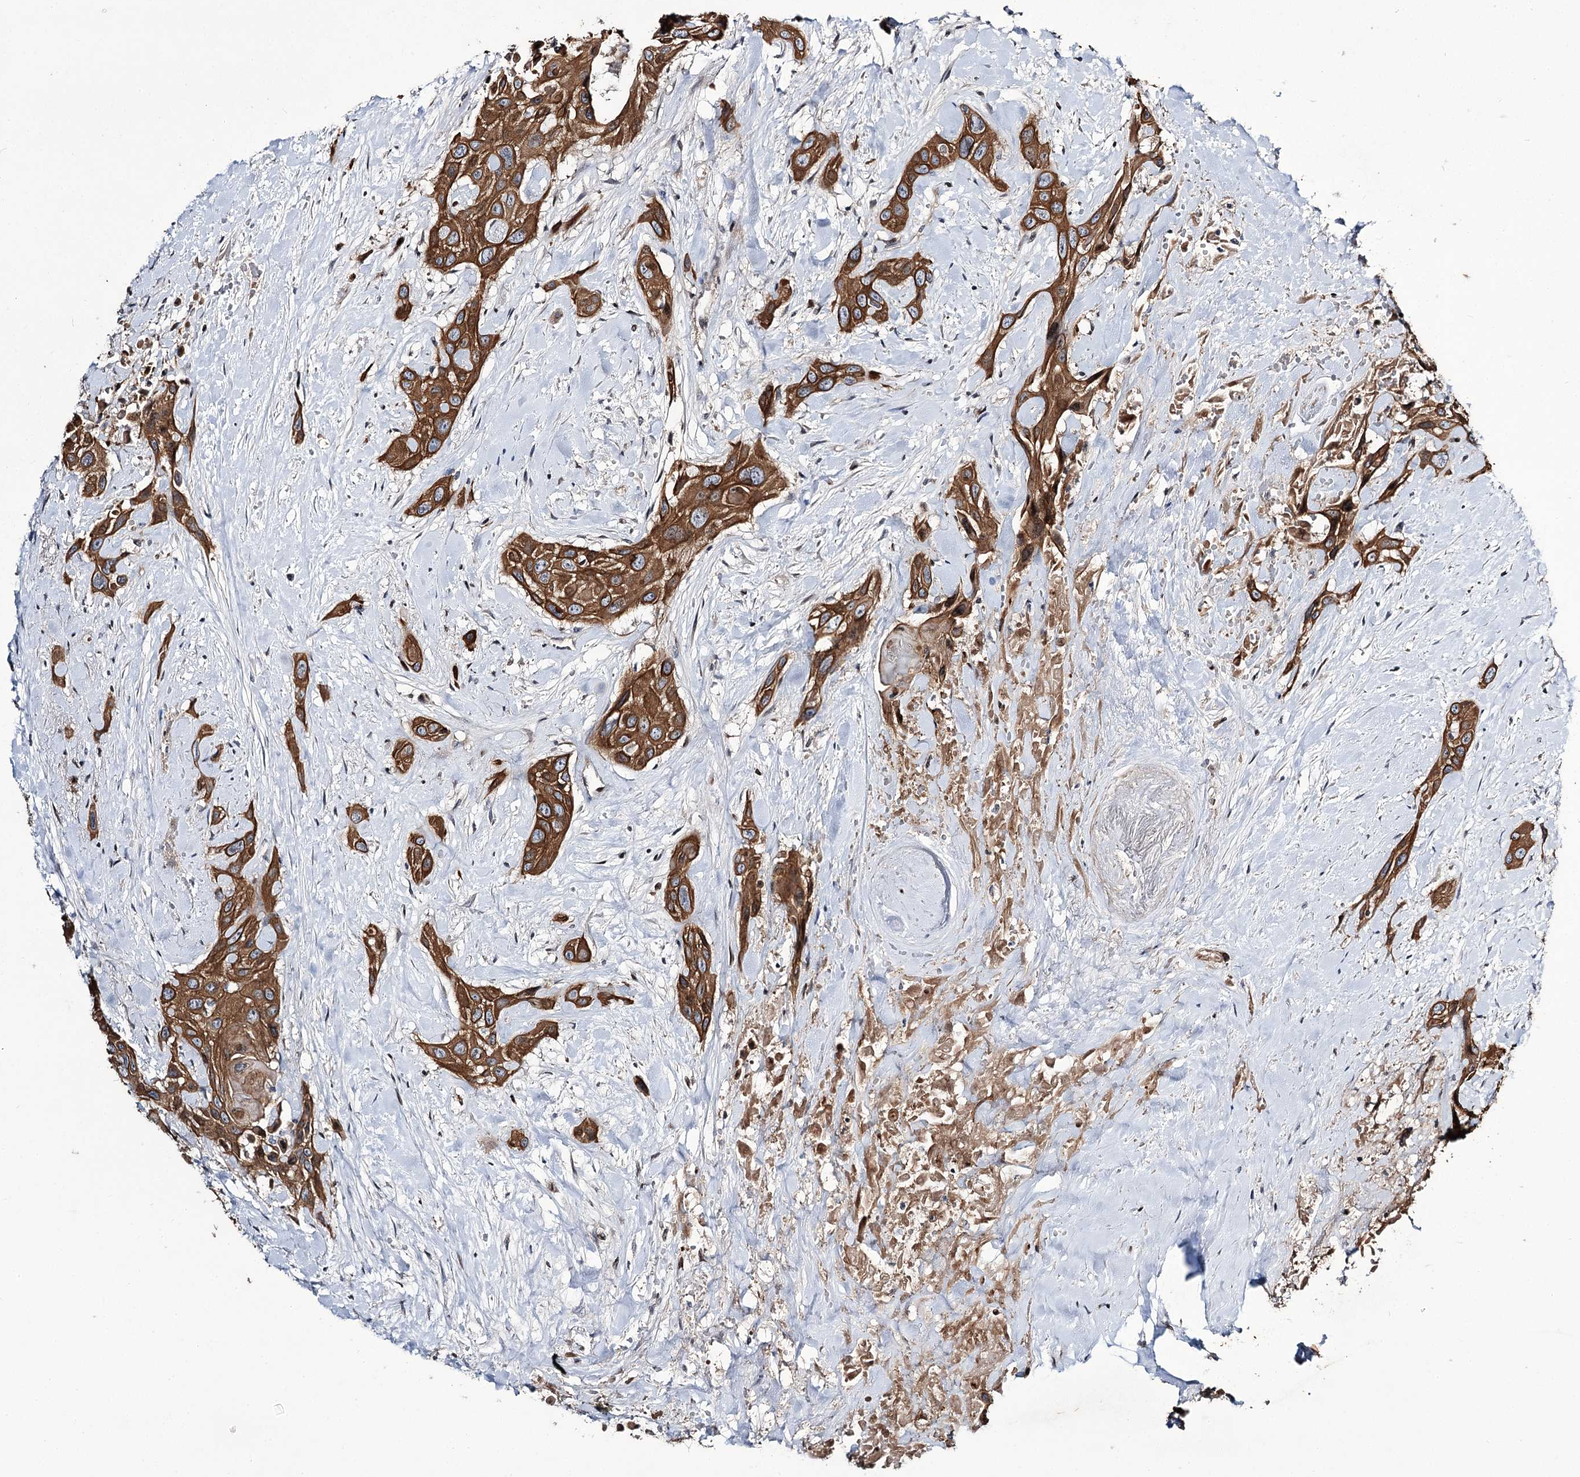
{"staining": {"intensity": "strong", "quantity": ">75%", "location": "cytoplasmic/membranous"}, "tissue": "head and neck cancer", "cell_type": "Tumor cells", "image_type": "cancer", "snomed": [{"axis": "morphology", "description": "Squamous cell carcinoma, NOS"}, {"axis": "topography", "description": "Head-Neck"}], "caption": "This is an image of IHC staining of head and neck cancer, which shows strong staining in the cytoplasmic/membranous of tumor cells.", "gene": "ITFG2", "patient": {"sex": "male", "age": 81}}